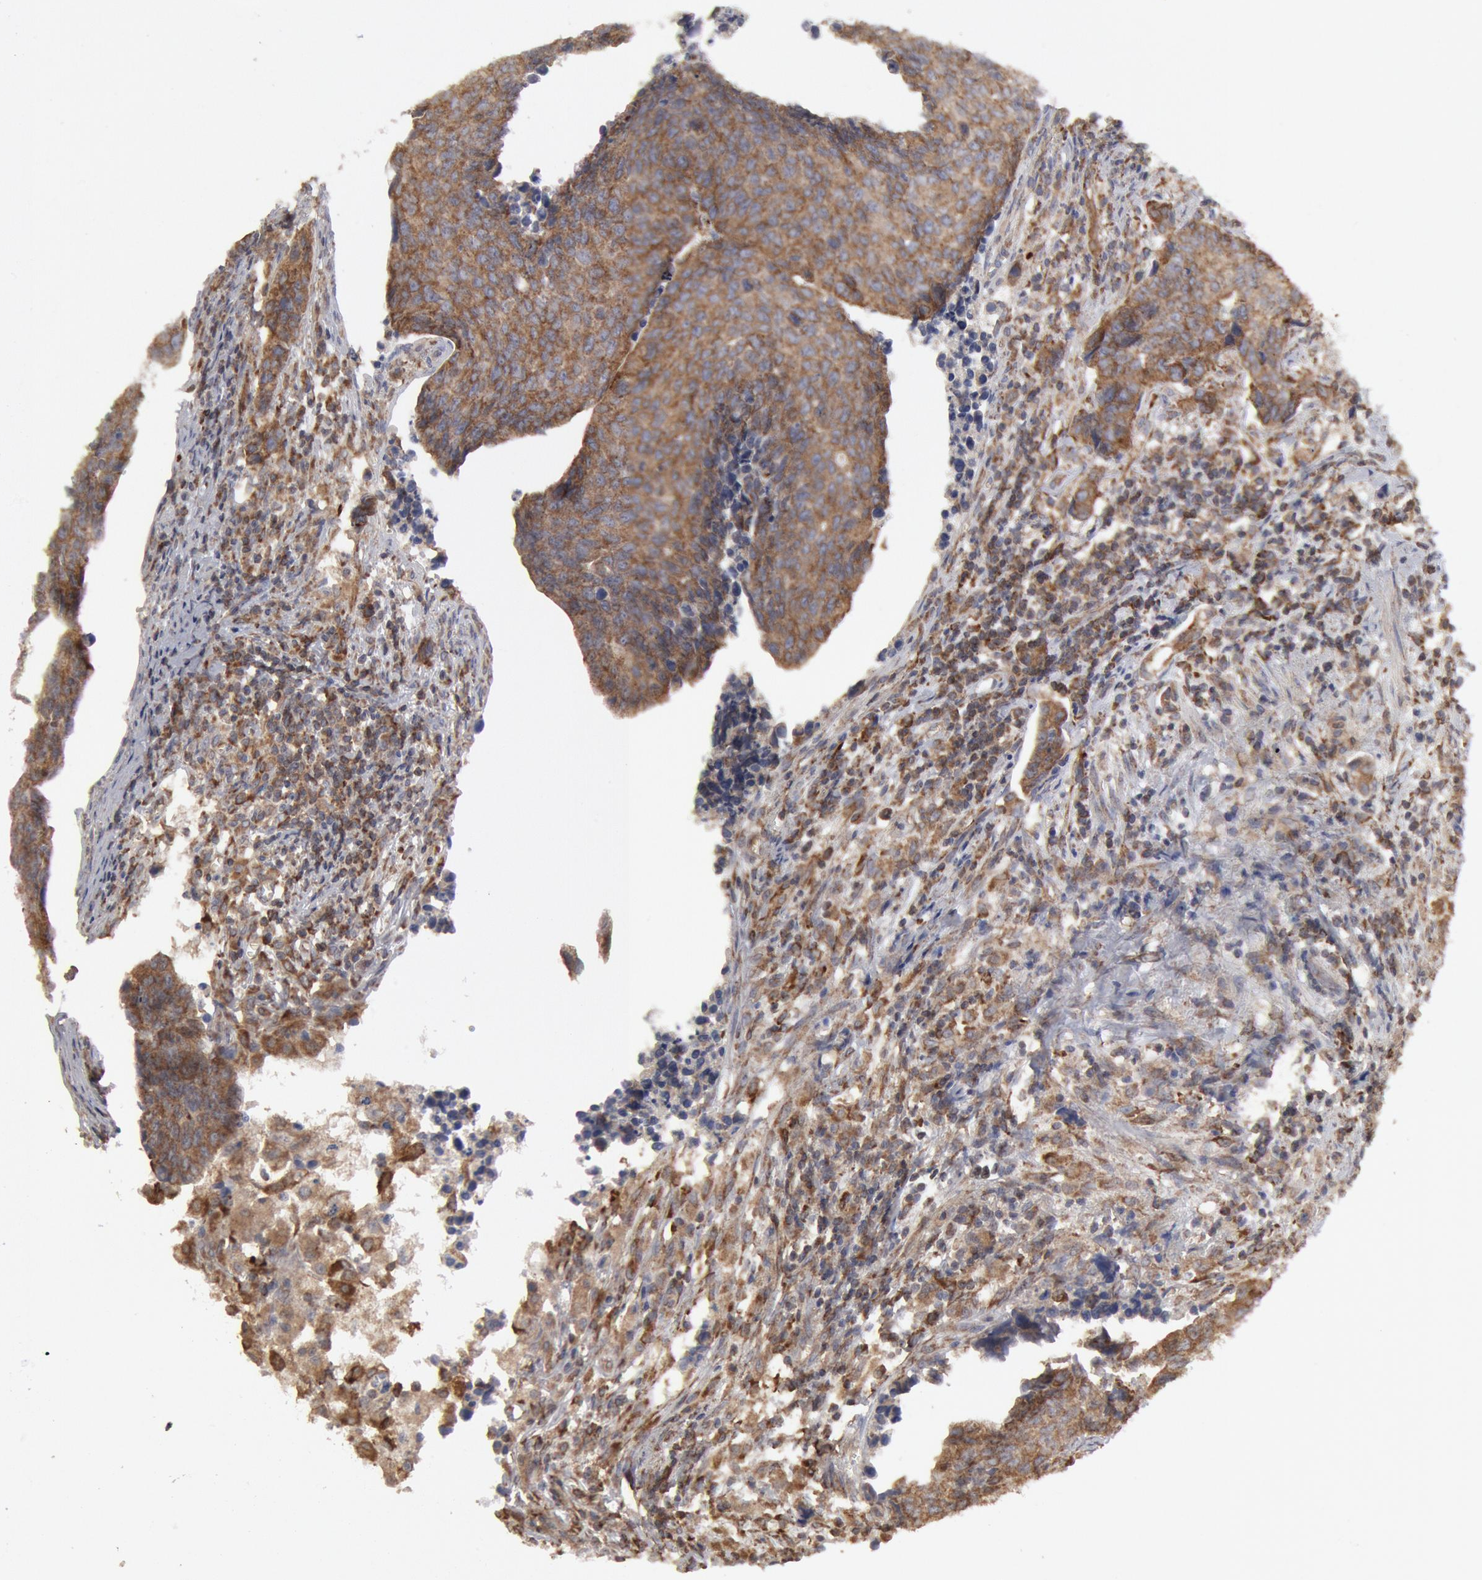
{"staining": {"intensity": "moderate", "quantity": ">75%", "location": "cytoplasmic/membranous"}, "tissue": "urothelial cancer", "cell_type": "Tumor cells", "image_type": "cancer", "snomed": [{"axis": "morphology", "description": "Urothelial carcinoma, High grade"}, {"axis": "topography", "description": "Urinary bladder"}], "caption": "A high-resolution image shows immunohistochemistry (IHC) staining of high-grade urothelial carcinoma, which reveals moderate cytoplasmic/membranous positivity in approximately >75% of tumor cells. The staining was performed using DAB, with brown indicating positive protein expression. Nuclei are stained blue with hematoxylin.", "gene": "OSBPL8", "patient": {"sex": "male", "age": 81}}